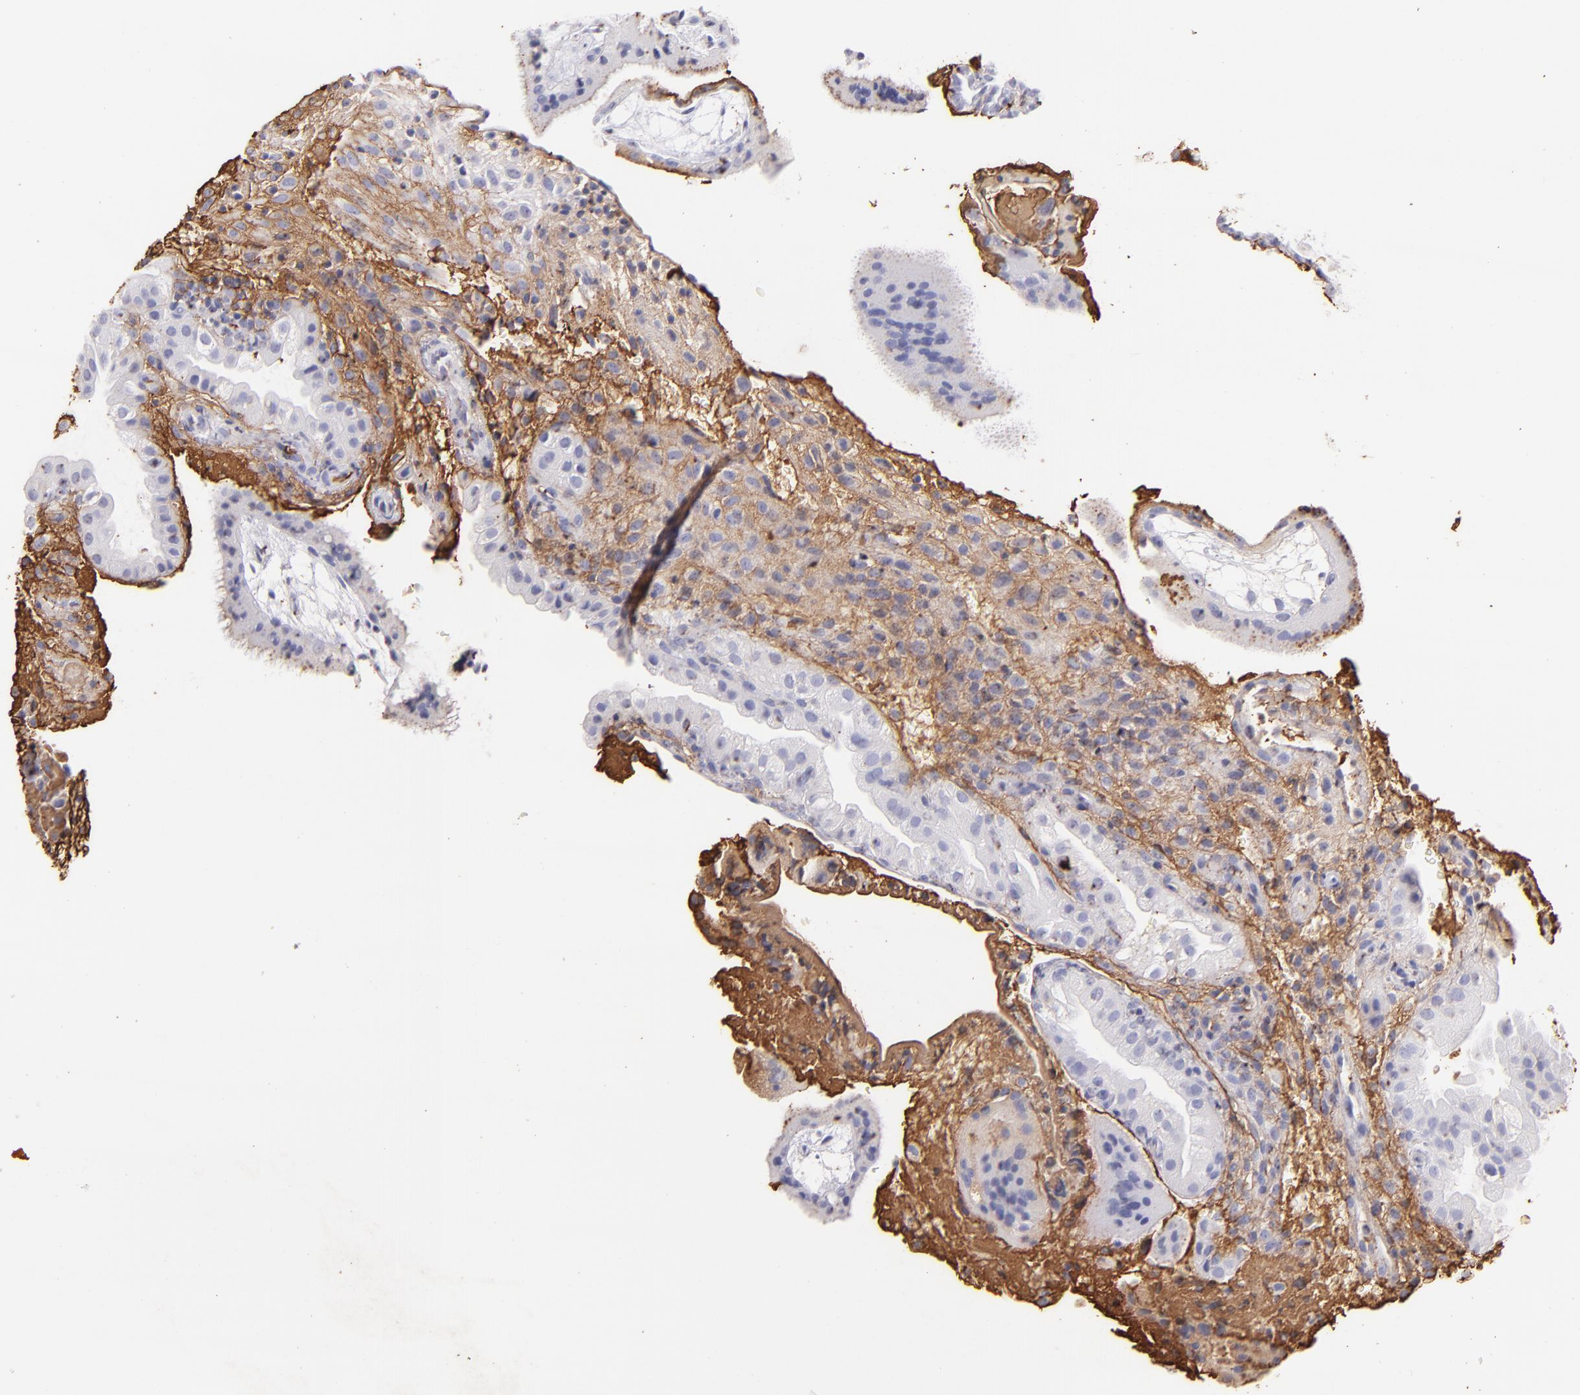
{"staining": {"intensity": "weak", "quantity": ">75%", "location": "cytoplasmic/membranous"}, "tissue": "placenta", "cell_type": "Decidual cells", "image_type": "normal", "snomed": [{"axis": "morphology", "description": "Normal tissue, NOS"}, {"axis": "topography", "description": "Placenta"}], "caption": "Weak cytoplasmic/membranous positivity for a protein is seen in approximately >75% of decidual cells of normal placenta using immunohistochemistry.", "gene": "FGB", "patient": {"sex": "female", "age": 19}}